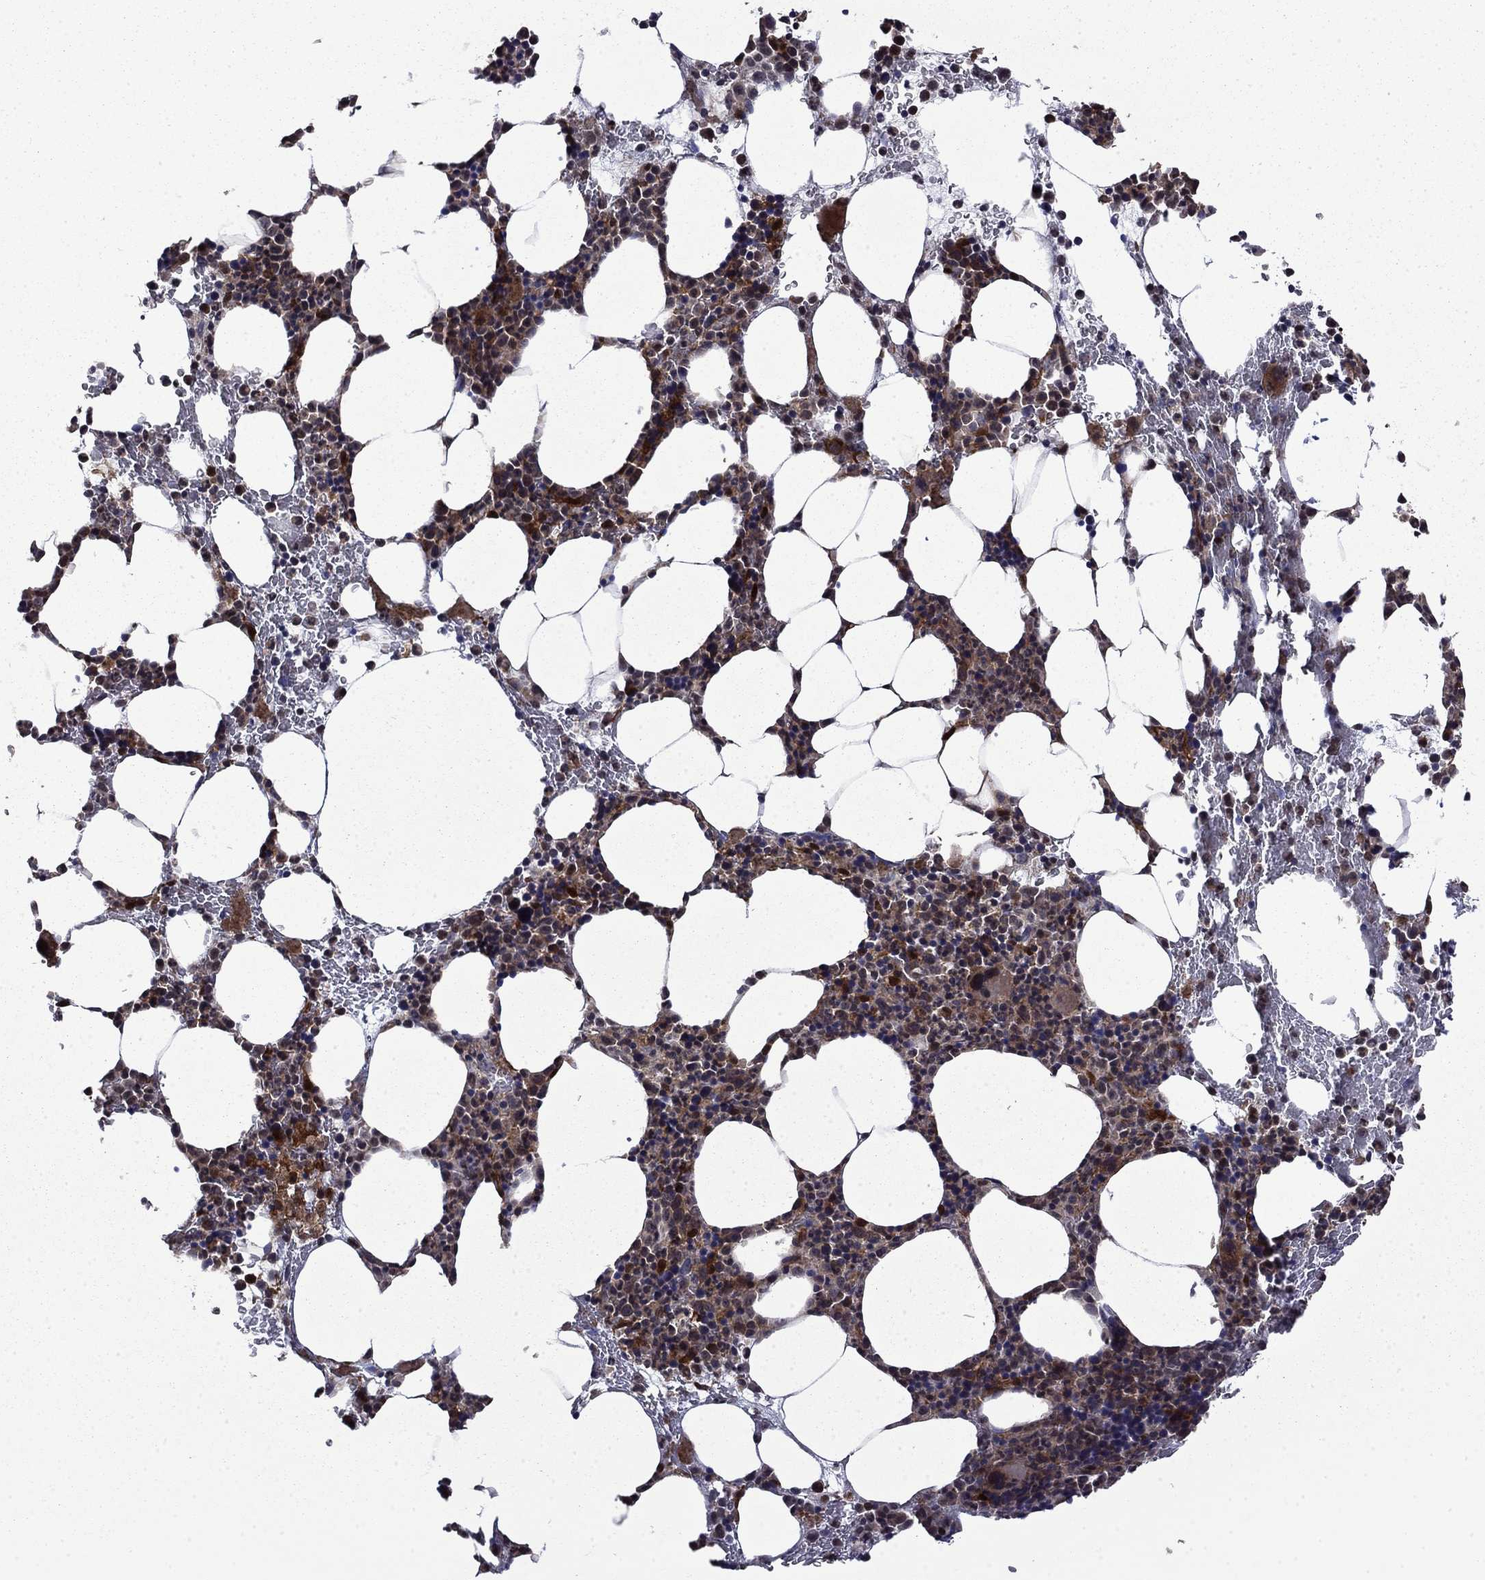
{"staining": {"intensity": "weak", "quantity": "25%-75%", "location": "cytoplasmic/membranous"}, "tissue": "bone marrow", "cell_type": "Hematopoietic cells", "image_type": "normal", "snomed": [{"axis": "morphology", "description": "Normal tissue, NOS"}, {"axis": "topography", "description": "Bone marrow"}], "caption": "Protein expression analysis of normal human bone marrow reveals weak cytoplasmic/membranous staining in approximately 25%-75% of hematopoietic cells. The staining was performed using DAB to visualize the protein expression in brown, while the nuclei were stained in blue with hematoxylin (Magnification: 20x).", "gene": "TPMT", "patient": {"sex": "male", "age": 83}}